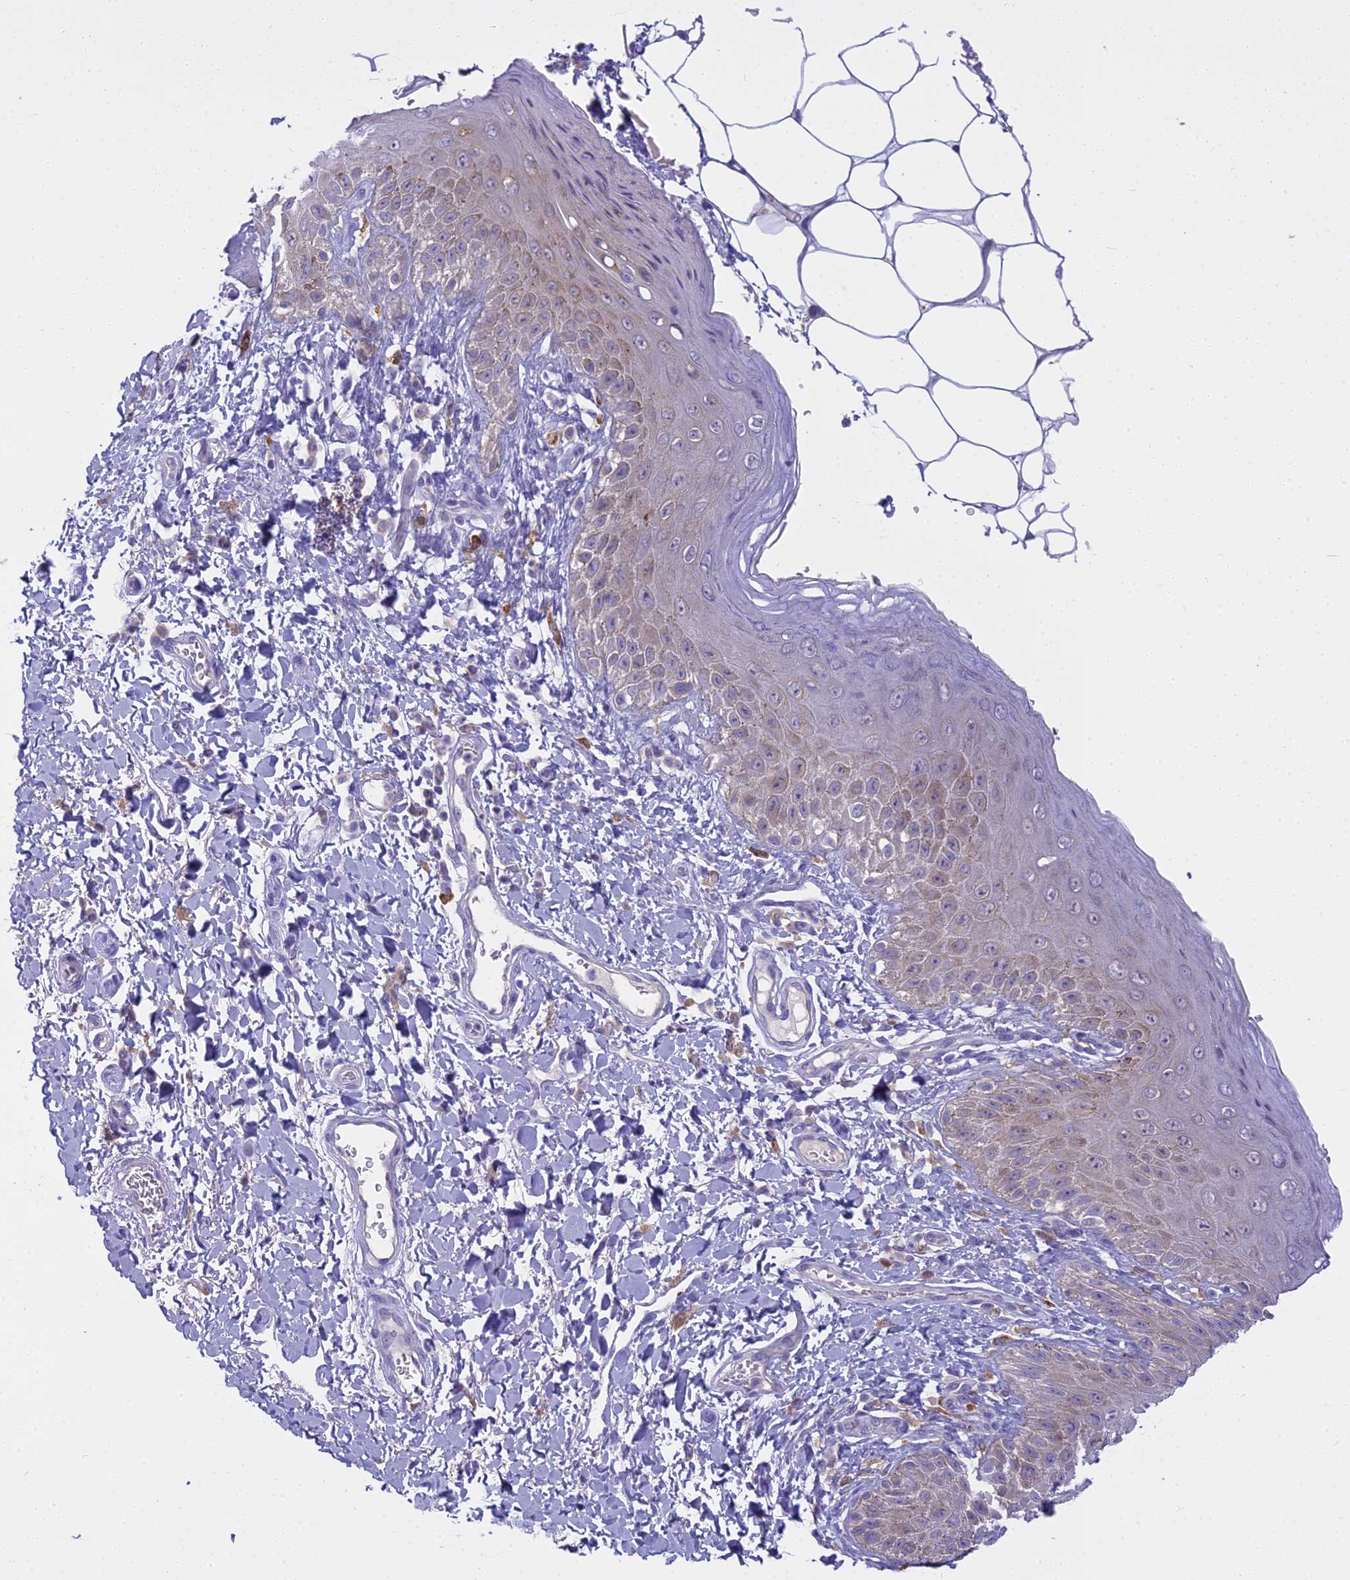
{"staining": {"intensity": "moderate", "quantity": "<25%", "location": "cytoplasmic/membranous"}, "tissue": "skin", "cell_type": "Epidermal cells", "image_type": "normal", "snomed": [{"axis": "morphology", "description": "Normal tissue, NOS"}, {"axis": "topography", "description": "Anal"}], "caption": "Benign skin exhibits moderate cytoplasmic/membranous positivity in about <25% of epidermal cells (DAB (3,3'-diaminobenzidine) = brown stain, brightfield microscopy at high magnification)..", "gene": "BLNK", "patient": {"sex": "male", "age": 44}}